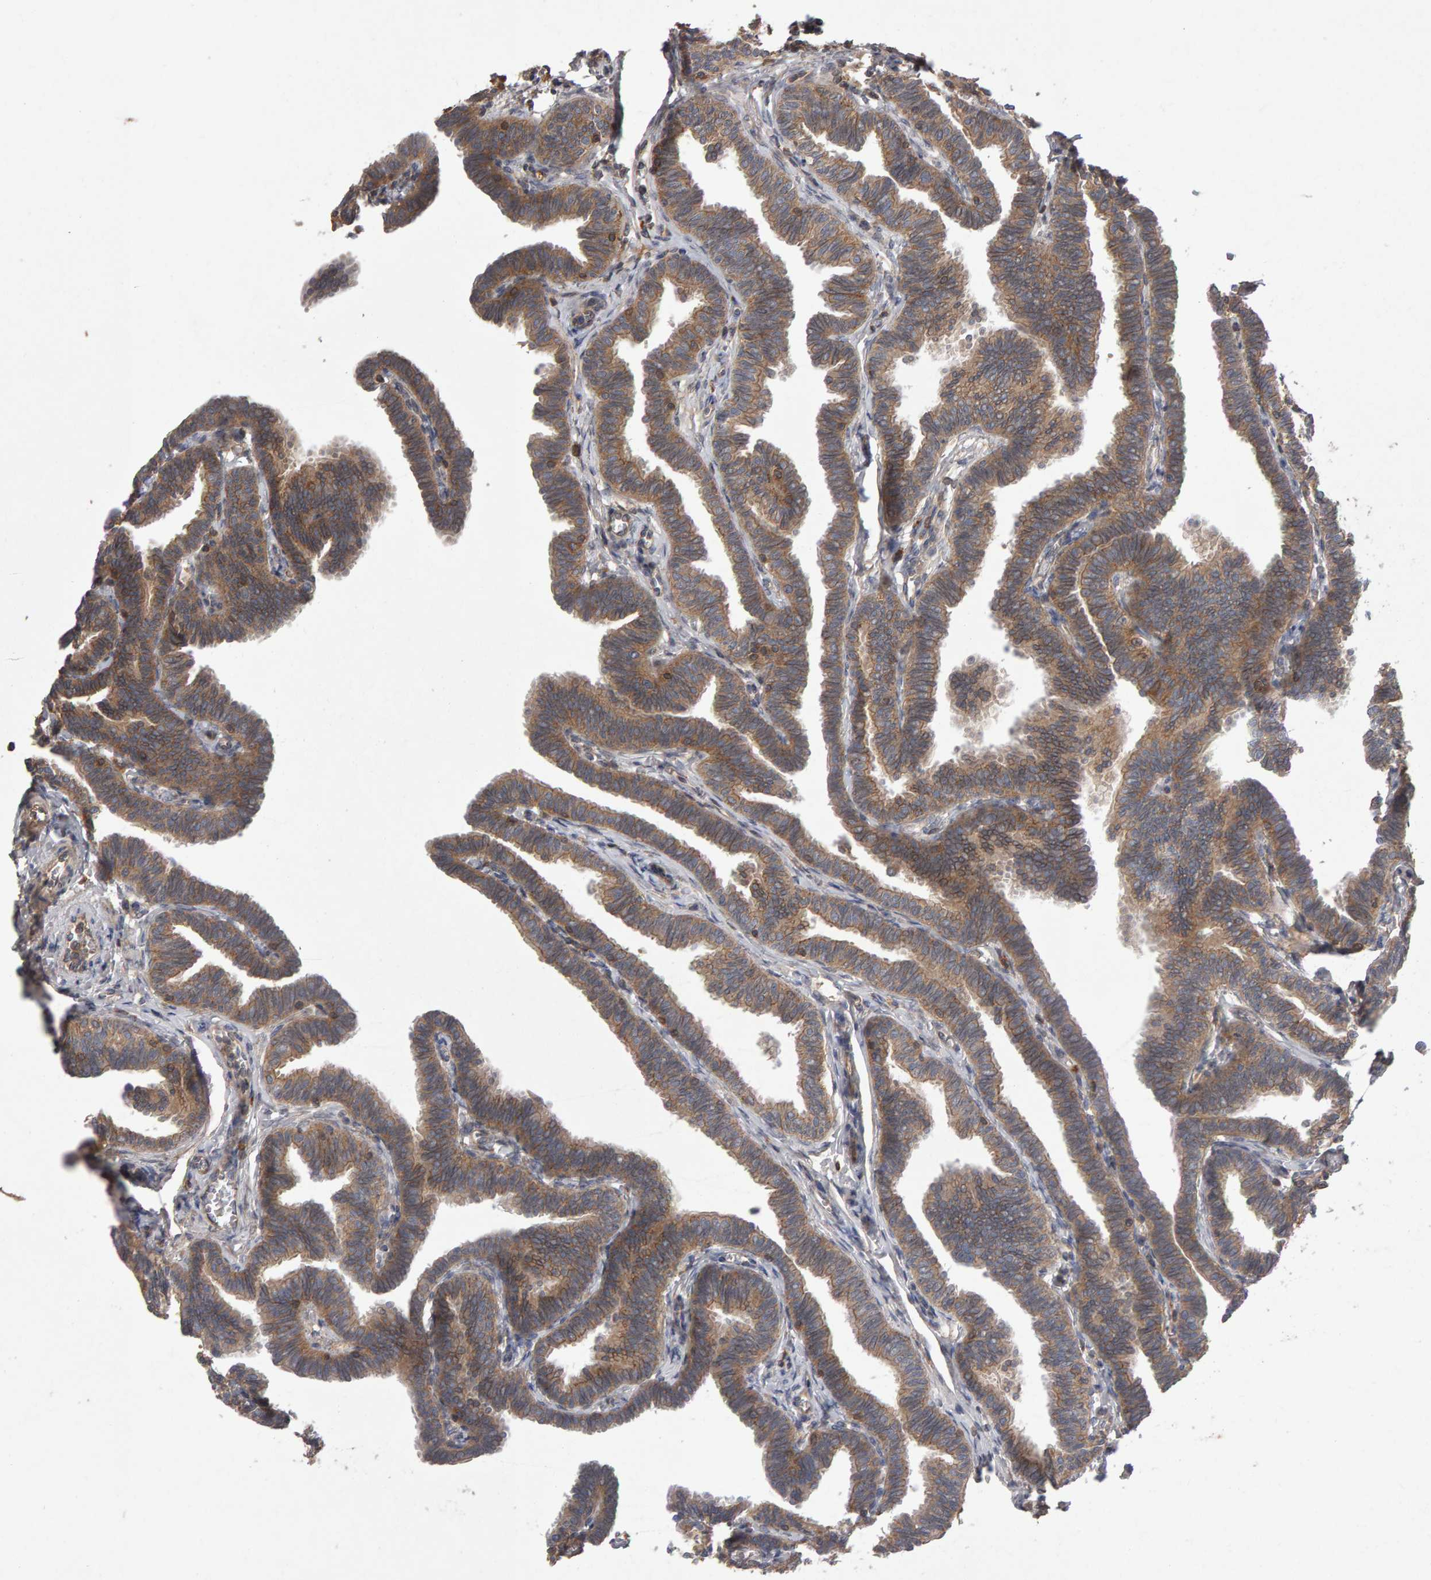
{"staining": {"intensity": "moderate", "quantity": ">75%", "location": "cytoplasmic/membranous"}, "tissue": "fallopian tube", "cell_type": "Glandular cells", "image_type": "normal", "snomed": [{"axis": "morphology", "description": "Normal tissue, NOS"}, {"axis": "topography", "description": "Fallopian tube"}, {"axis": "topography", "description": "Ovary"}], "caption": "A medium amount of moderate cytoplasmic/membranous staining is seen in about >75% of glandular cells in normal fallopian tube. The staining was performed using DAB (3,3'-diaminobenzidine) to visualize the protein expression in brown, while the nuclei were stained in blue with hematoxylin (Magnification: 20x).", "gene": "PGS1", "patient": {"sex": "female", "age": 23}}